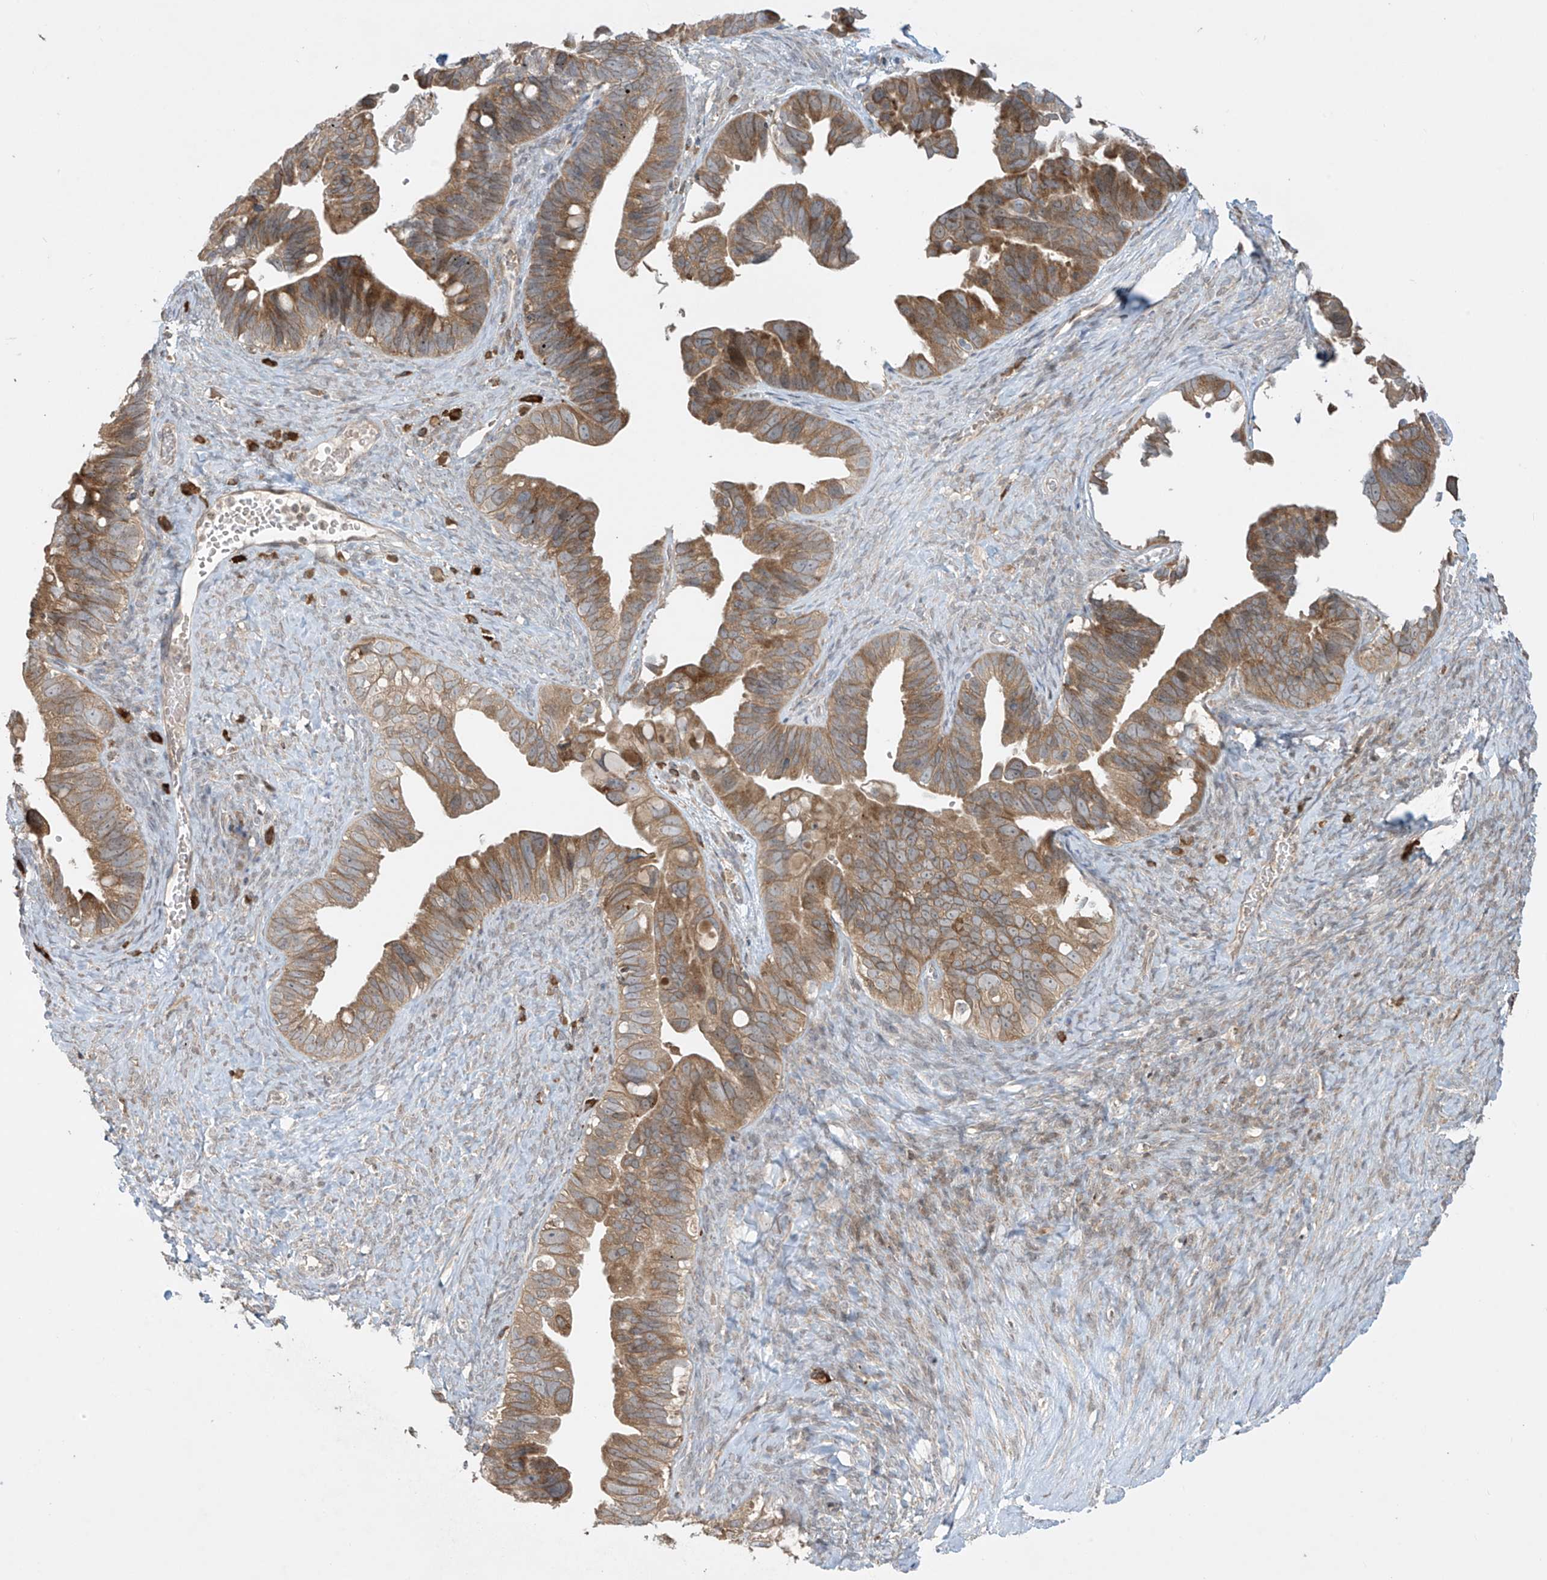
{"staining": {"intensity": "moderate", "quantity": ">75%", "location": "cytoplasmic/membranous"}, "tissue": "ovarian cancer", "cell_type": "Tumor cells", "image_type": "cancer", "snomed": [{"axis": "morphology", "description": "Cystadenocarcinoma, serous, NOS"}, {"axis": "topography", "description": "Ovary"}], "caption": "This is a histology image of immunohistochemistry staining of ovarian cancer (serous cystadenocarcinoma), which shows moderate positivity in the cytoplasmic/membranous of tumor cells.", "gene": "PPAT", "patient": {"sex": "female", "age": 56}}